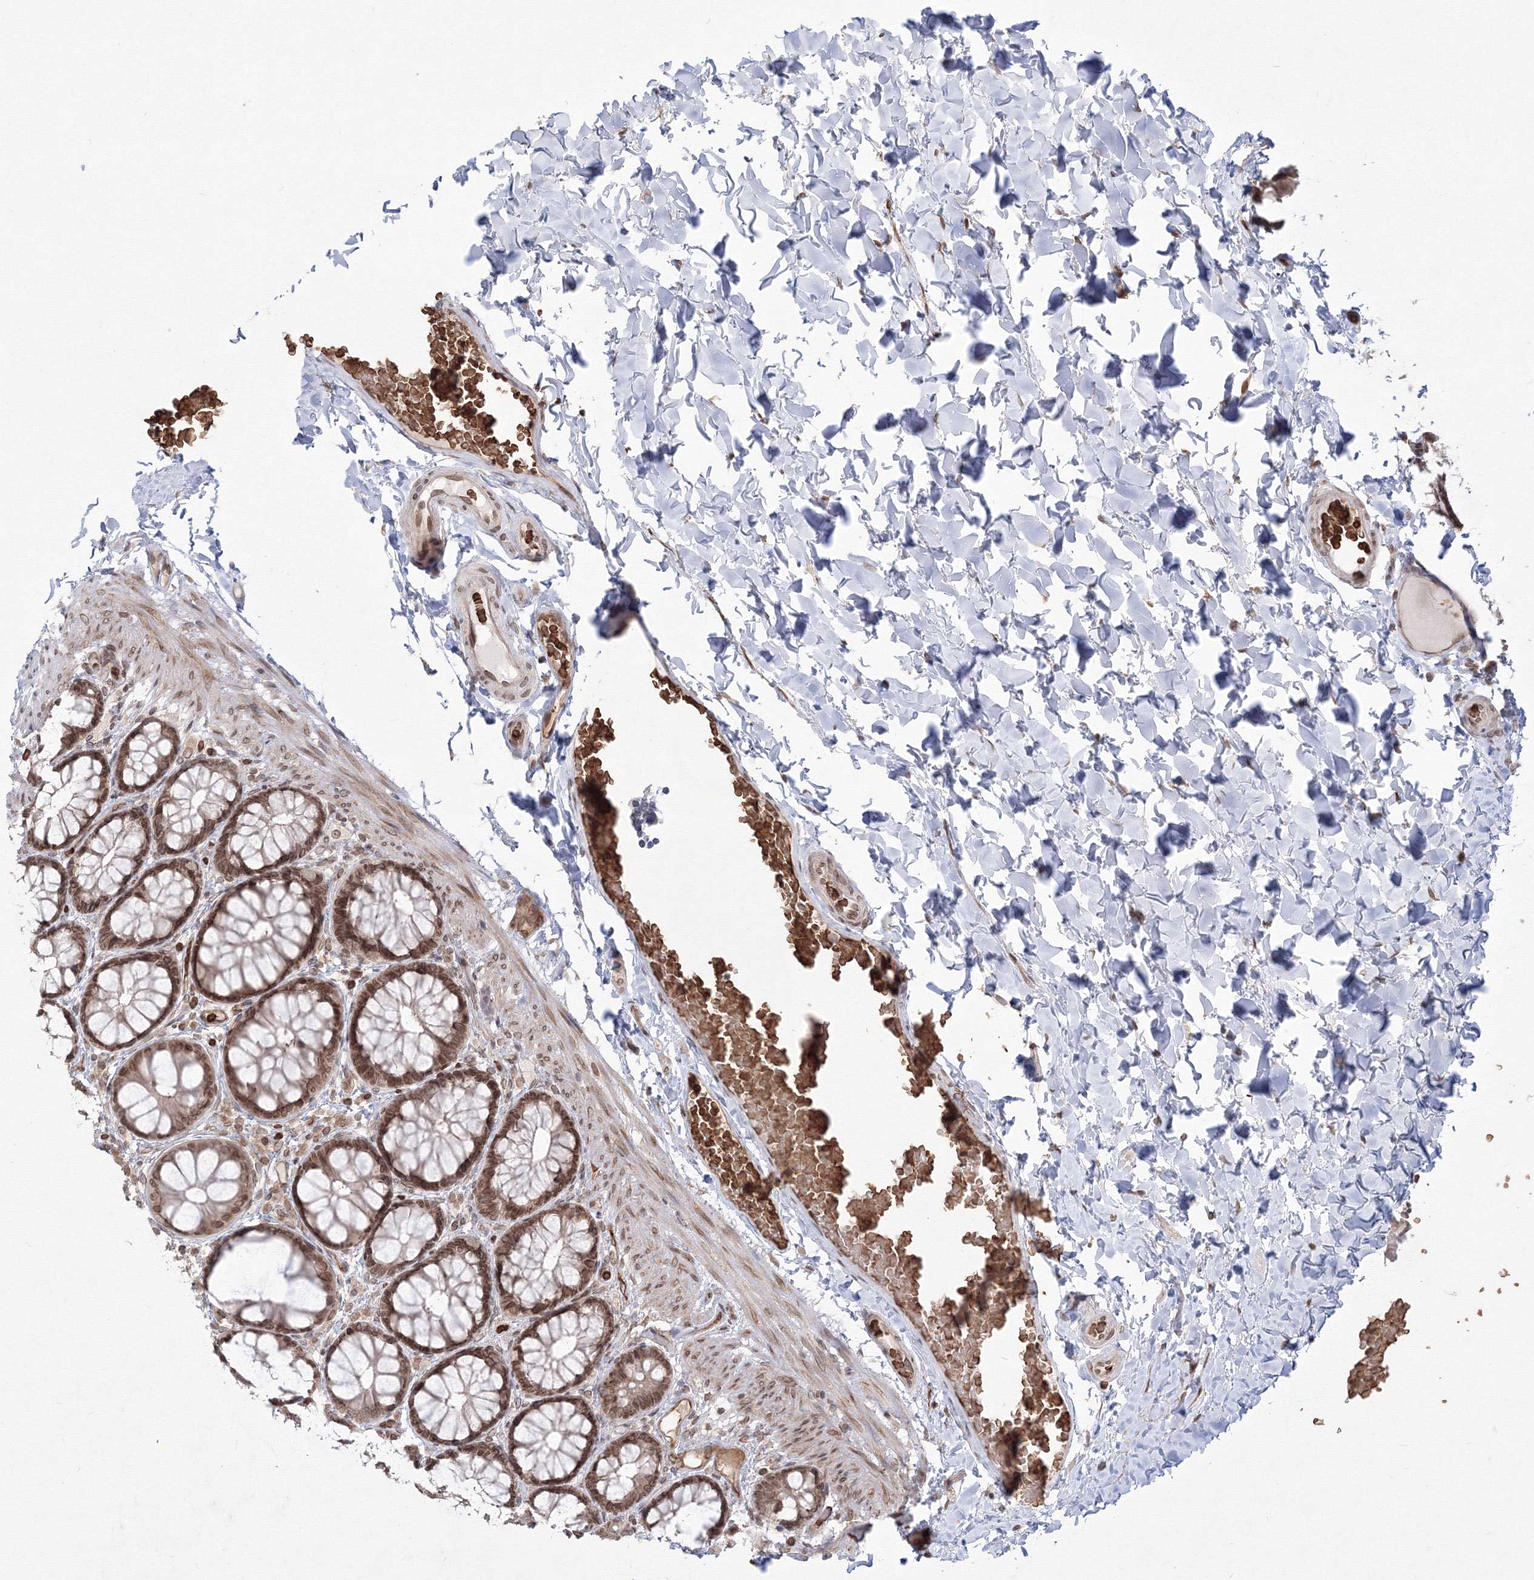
{"staining": {"intensity": "moderate", "quantity": "25%-75%", "location": "cytoplasmic/membranous,nuclear"}, "tissue": "colon", "cell_type": "Endothelial cells", "image_type": "normal", "snomed": [{"axis": "morphology", "description": "Normal tissue, NOS"}, {"axis": "topography", "description": "Colon"}], "caption": "A brown stain labels moderate cytoplasmic/membranous,nuclear staining of a protein in endothelial cells of unremarkable colon. The protein is shown in brown color, while the nuclei are stained blue.", "gene": "DNAJB2", "patient": {"sex": "male", "age": 47}}